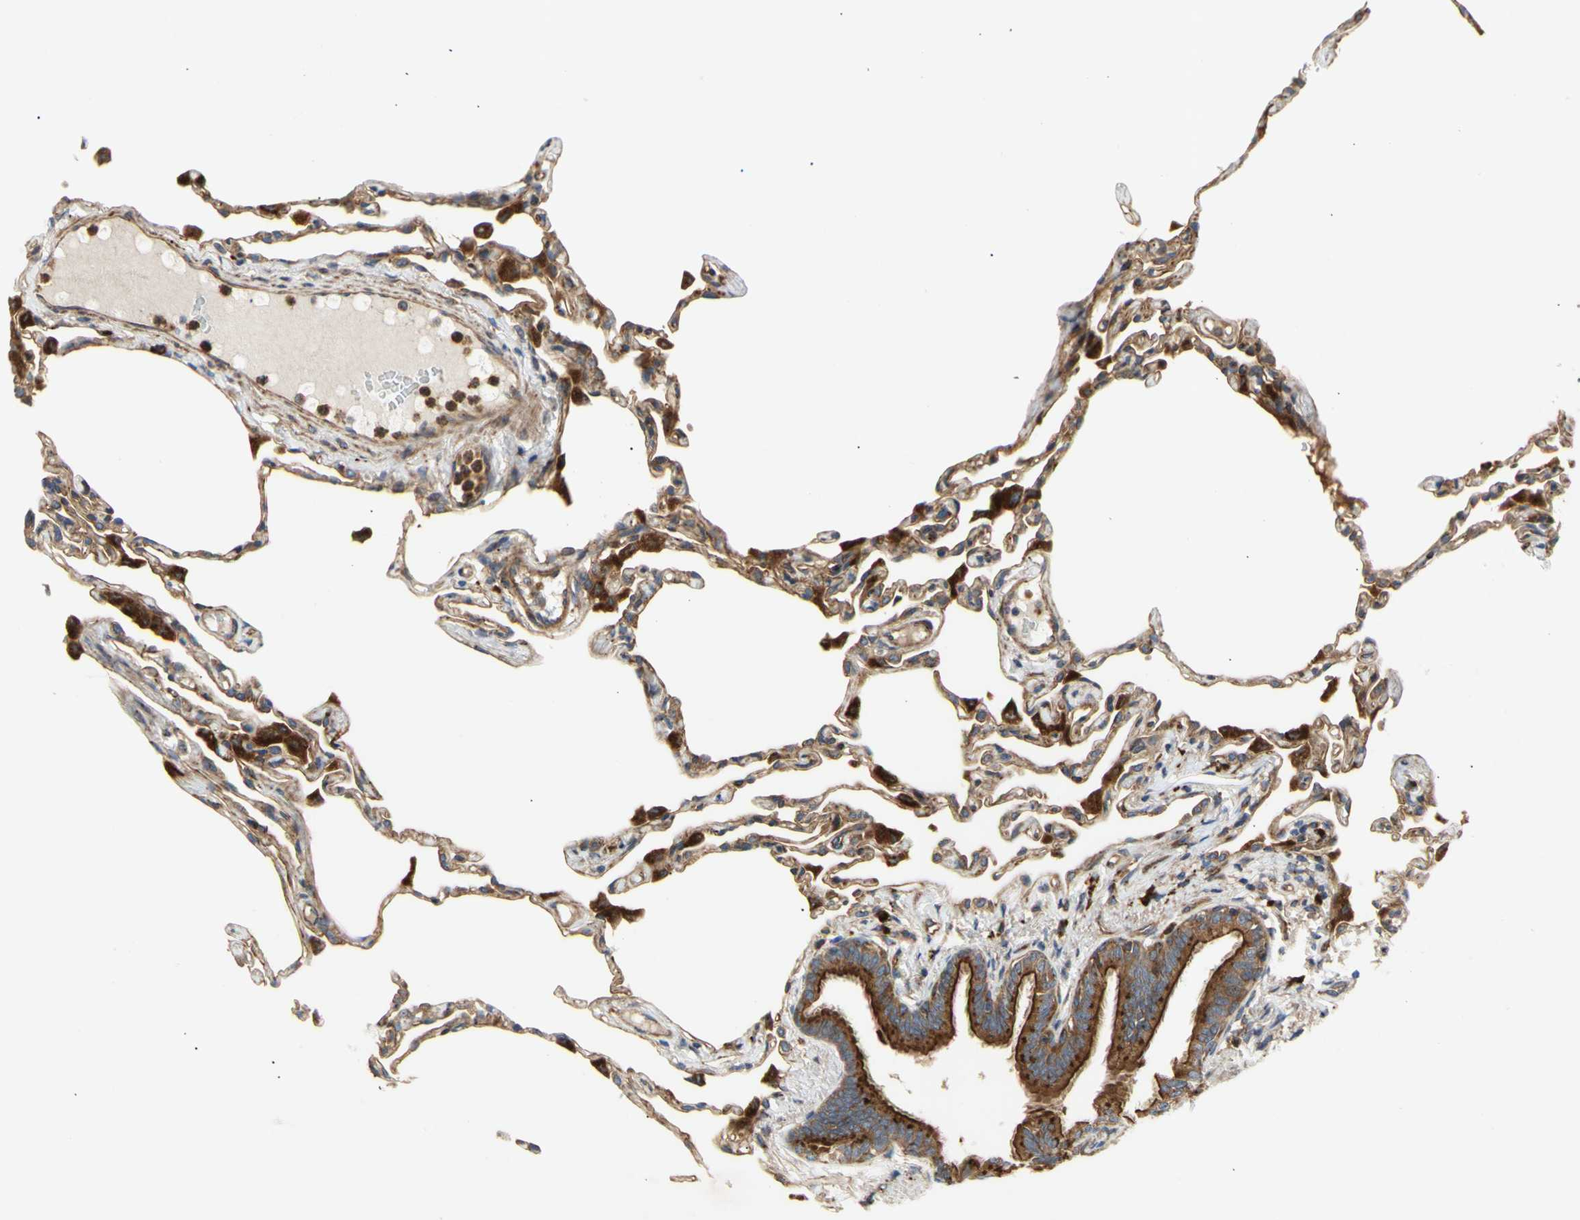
{"staining": {"intensity": "weak", "quantity": ">75%", "location": "cytoplasmic/membranous"}, "tissue": "lung", "cell_type": "Alveolar cells", "image_type": "normal", "snomed": [{"axis": "morphology", "description": "Normal tissue, NOS"}, {"axis": "topography", "description": "Lung"}], "caption": "This photomicrograph displays unremarkable lung stained with IHC to label a protein in brown. The cytoplasmic/membranous of alveolar cells show weak positivity for the protein. Nuclei are counter-stained blue.", "gene": "TUBG2", "patient": {"sex": "female", "age": 49}}